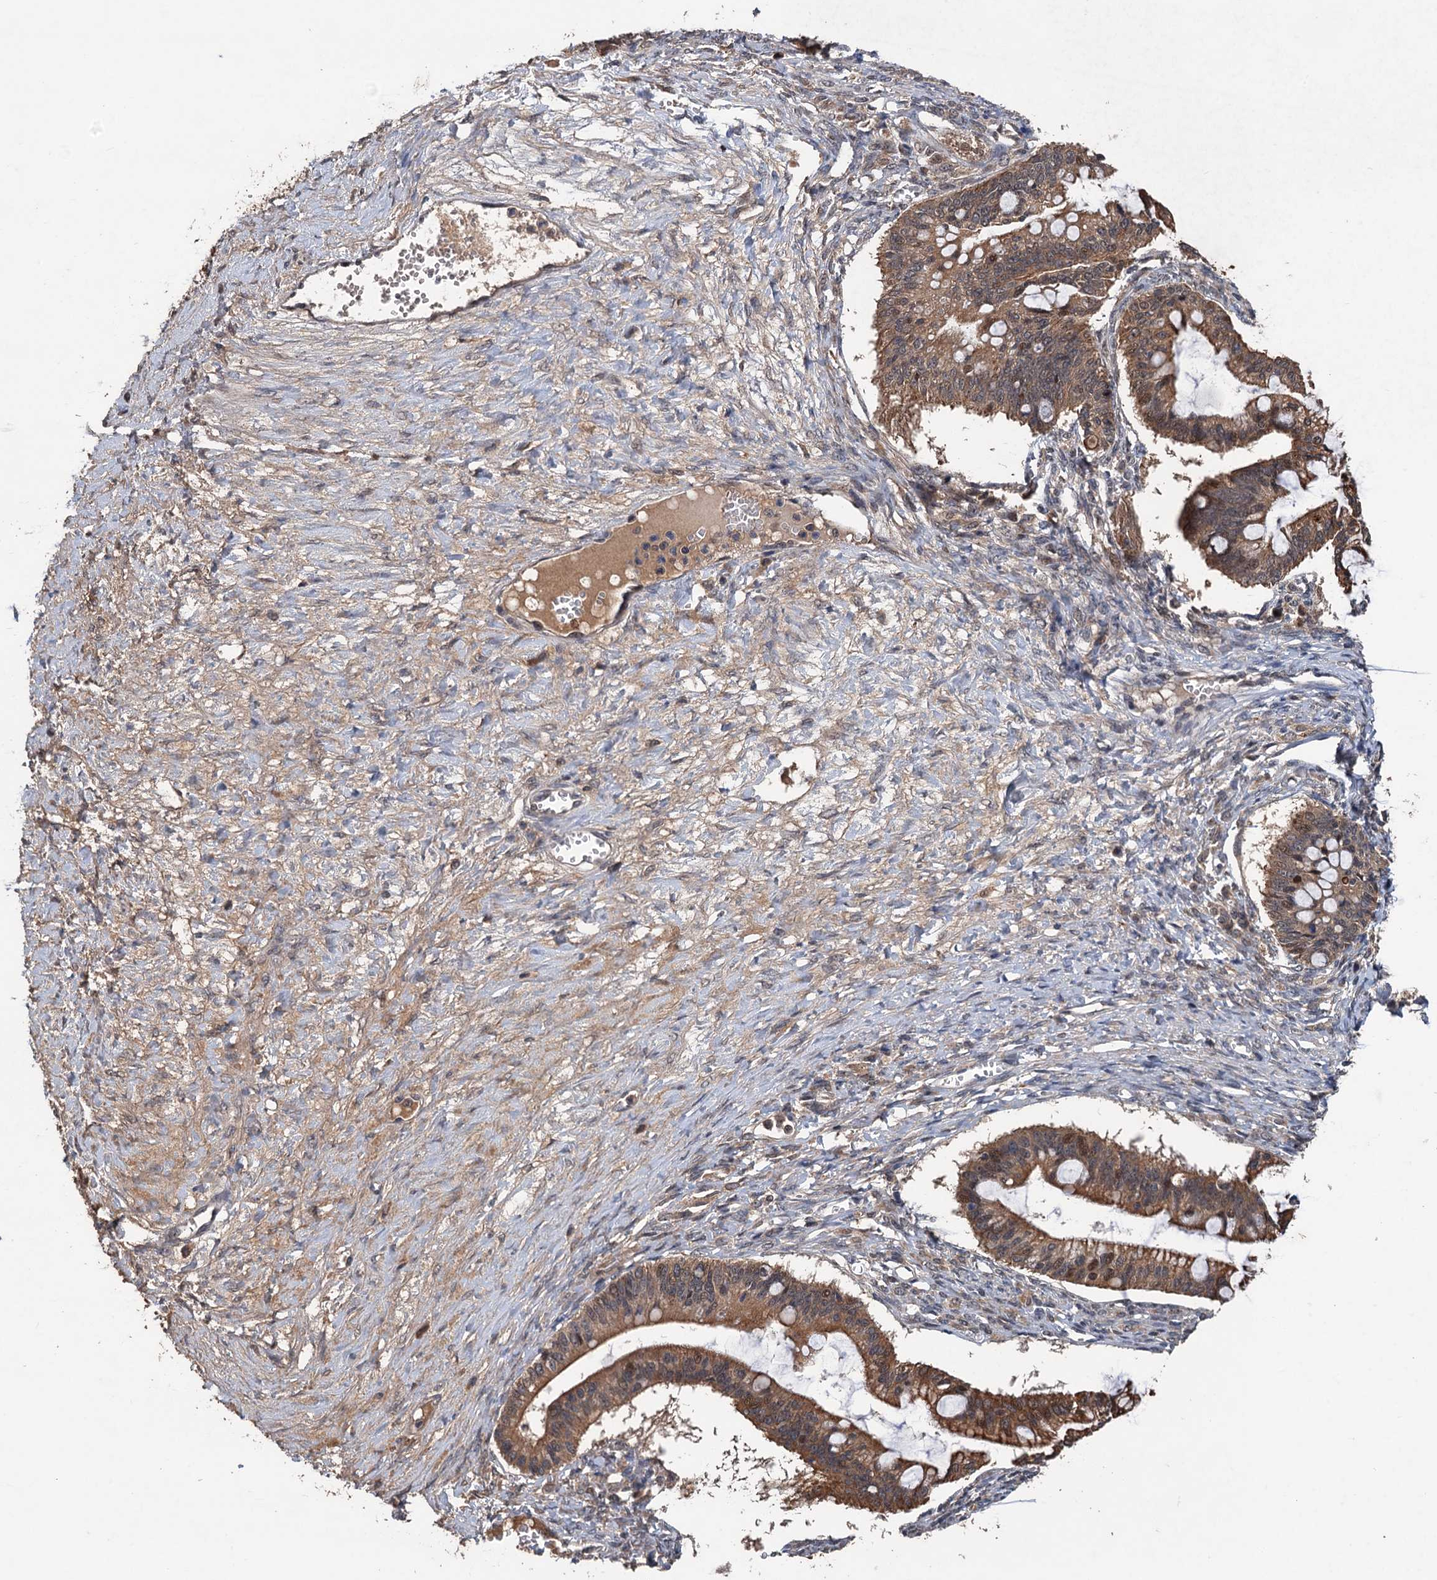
{"staining": {"intensity": "moderate", "quantity": ">75%", "location": "cytoplasmic/membranous,nuclear"}, "tissue": "ovarian cancer", "cell_type": "Tumor cells", "image_type": "cancer", "snomed": [{"axis": "morphology", "description": "Cystadenocarcinoma, mucinous, NOS"}, {"axis": "topography", "description": "Ovary"}], "caption": "Tumor cells reveal medium levels of moderate cytoplasmic/membranous and nuclear positivity in about >75% of cells in human mucinous cystadenocarcinoma (ovarian). Using DAB (3,3'-diaminobenzidine) (brown) and hematoxylin (blue) stains, captured at high magnification using brightfield microscopy.", "gene": "ZNF438", "patient": {"sex": "female", "age": 73}}